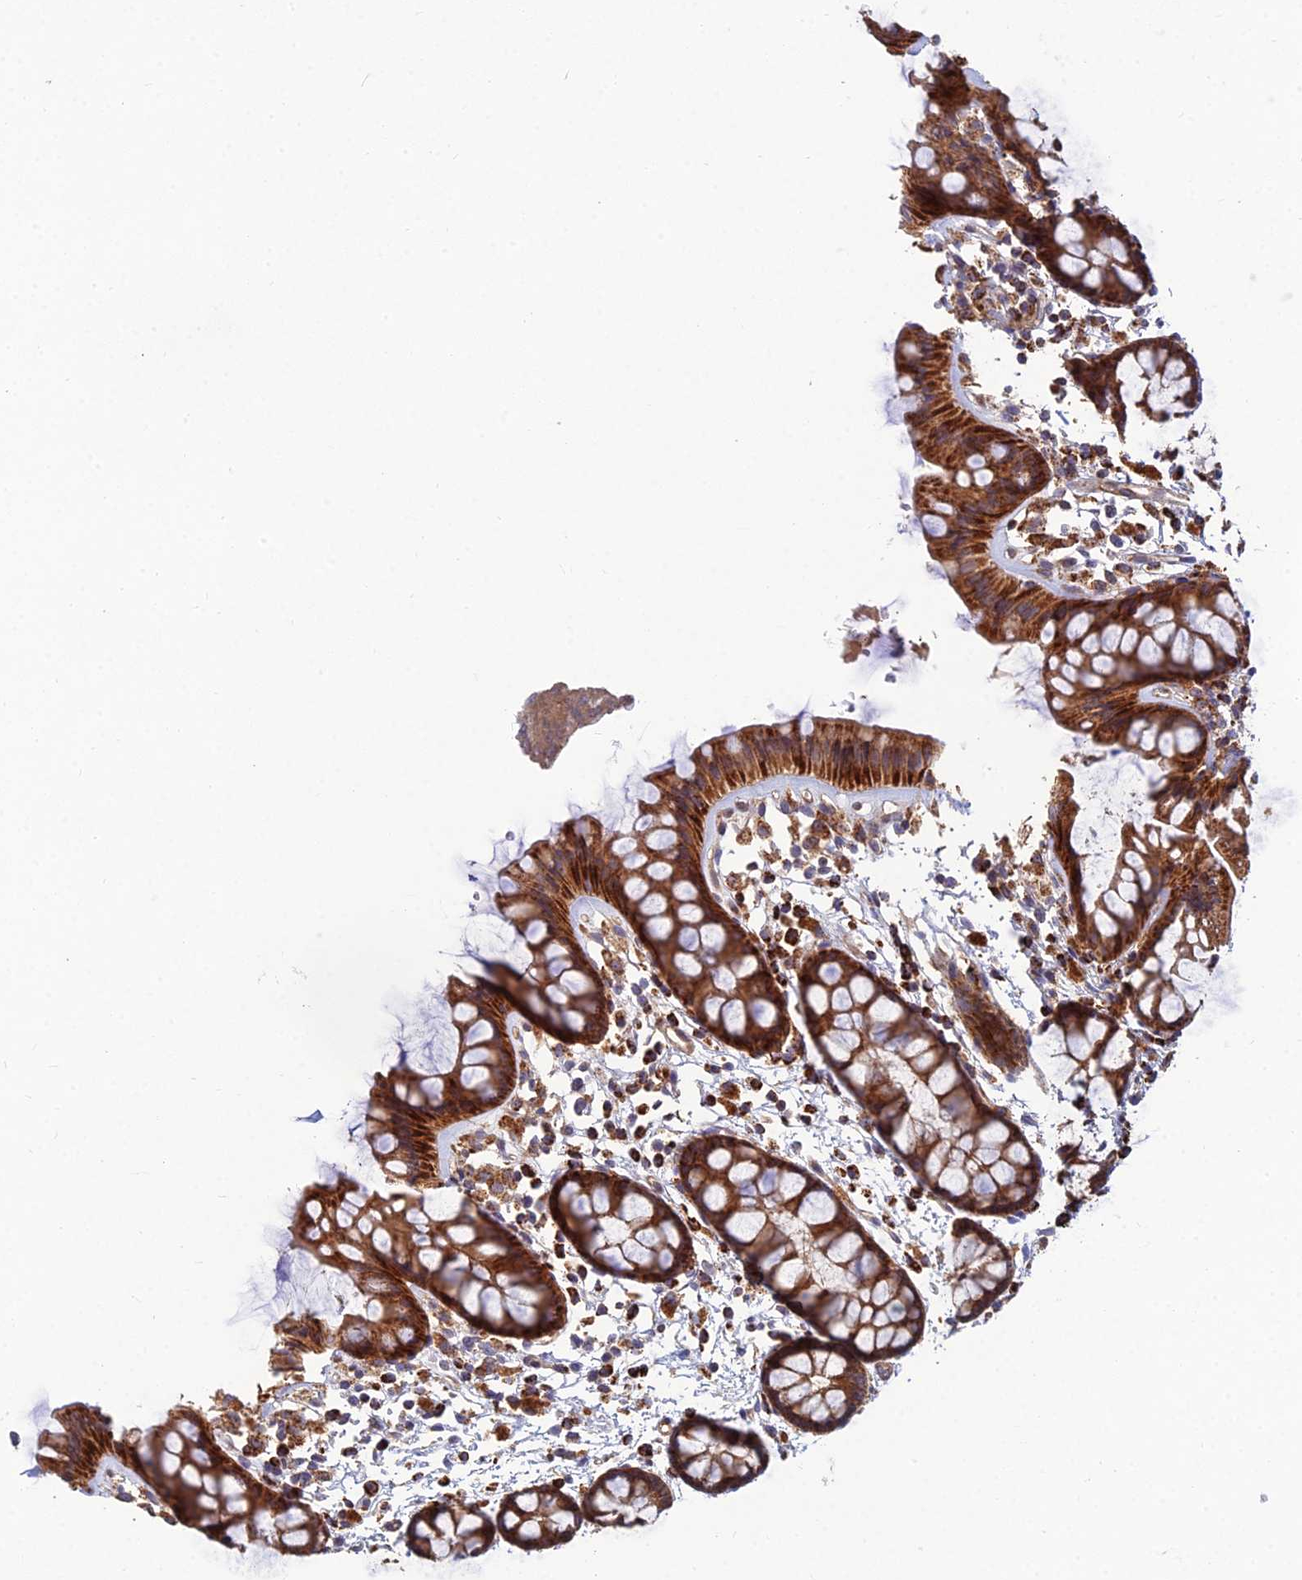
{"staining": {"intensity": "strong", "quantity": ">75%", "location": "cytoplasmic/membranous"}, "tissue": "rectum", "cell_type": "Glandular cells", "image_type": "normal", "snomed": [{"axis": "morphology", "description": "Normal tissue, NOS"}, {"axis": "topography", "description": "Rectum"}], "caption": "This histopathology image shows immunohistochemistry (IHC) staining of benign human rectum, with high strong cytoplasmic/membranous positivity in about >75% of glandular cells.", "gene": "RIC8B", "patient": {"sex": "female", "age": 66}}